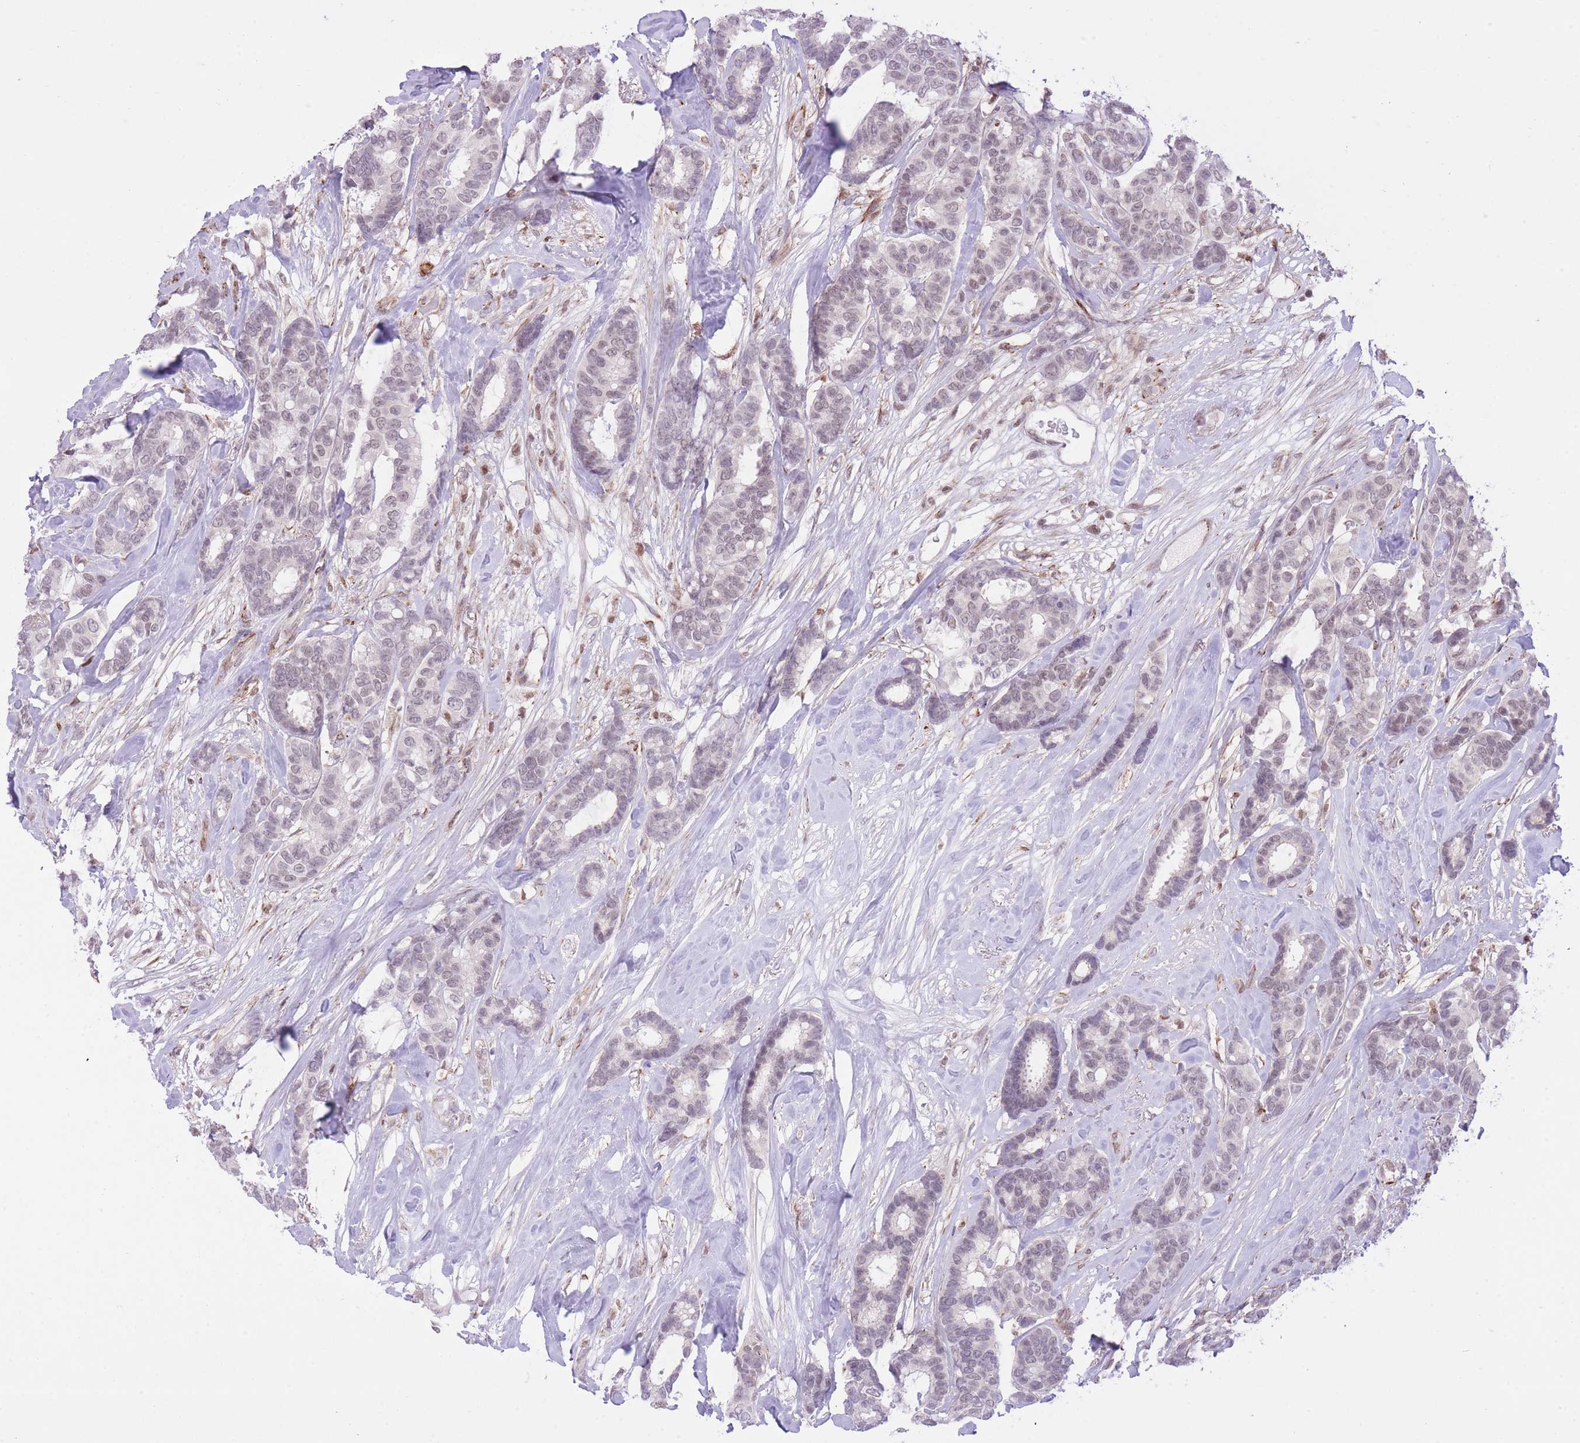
{"staining": {"intensity": "weak", "quantity": "<25%", "location": "nuclear"}, "tissue": "breast cancer", "cell_type": "Tumor cells", "image_type": "cancer", "snomed": [{"axis": "morphology", "description": "Duct carcinoma"}, {"axis": "topography", "description": "Breast"}], "caption": "Human breast cancer stained for a protein using immunohistochemistry displays no staining in tumor cells.", "gene": "ELL", "patient": {"sex": "female", "age": 87}}